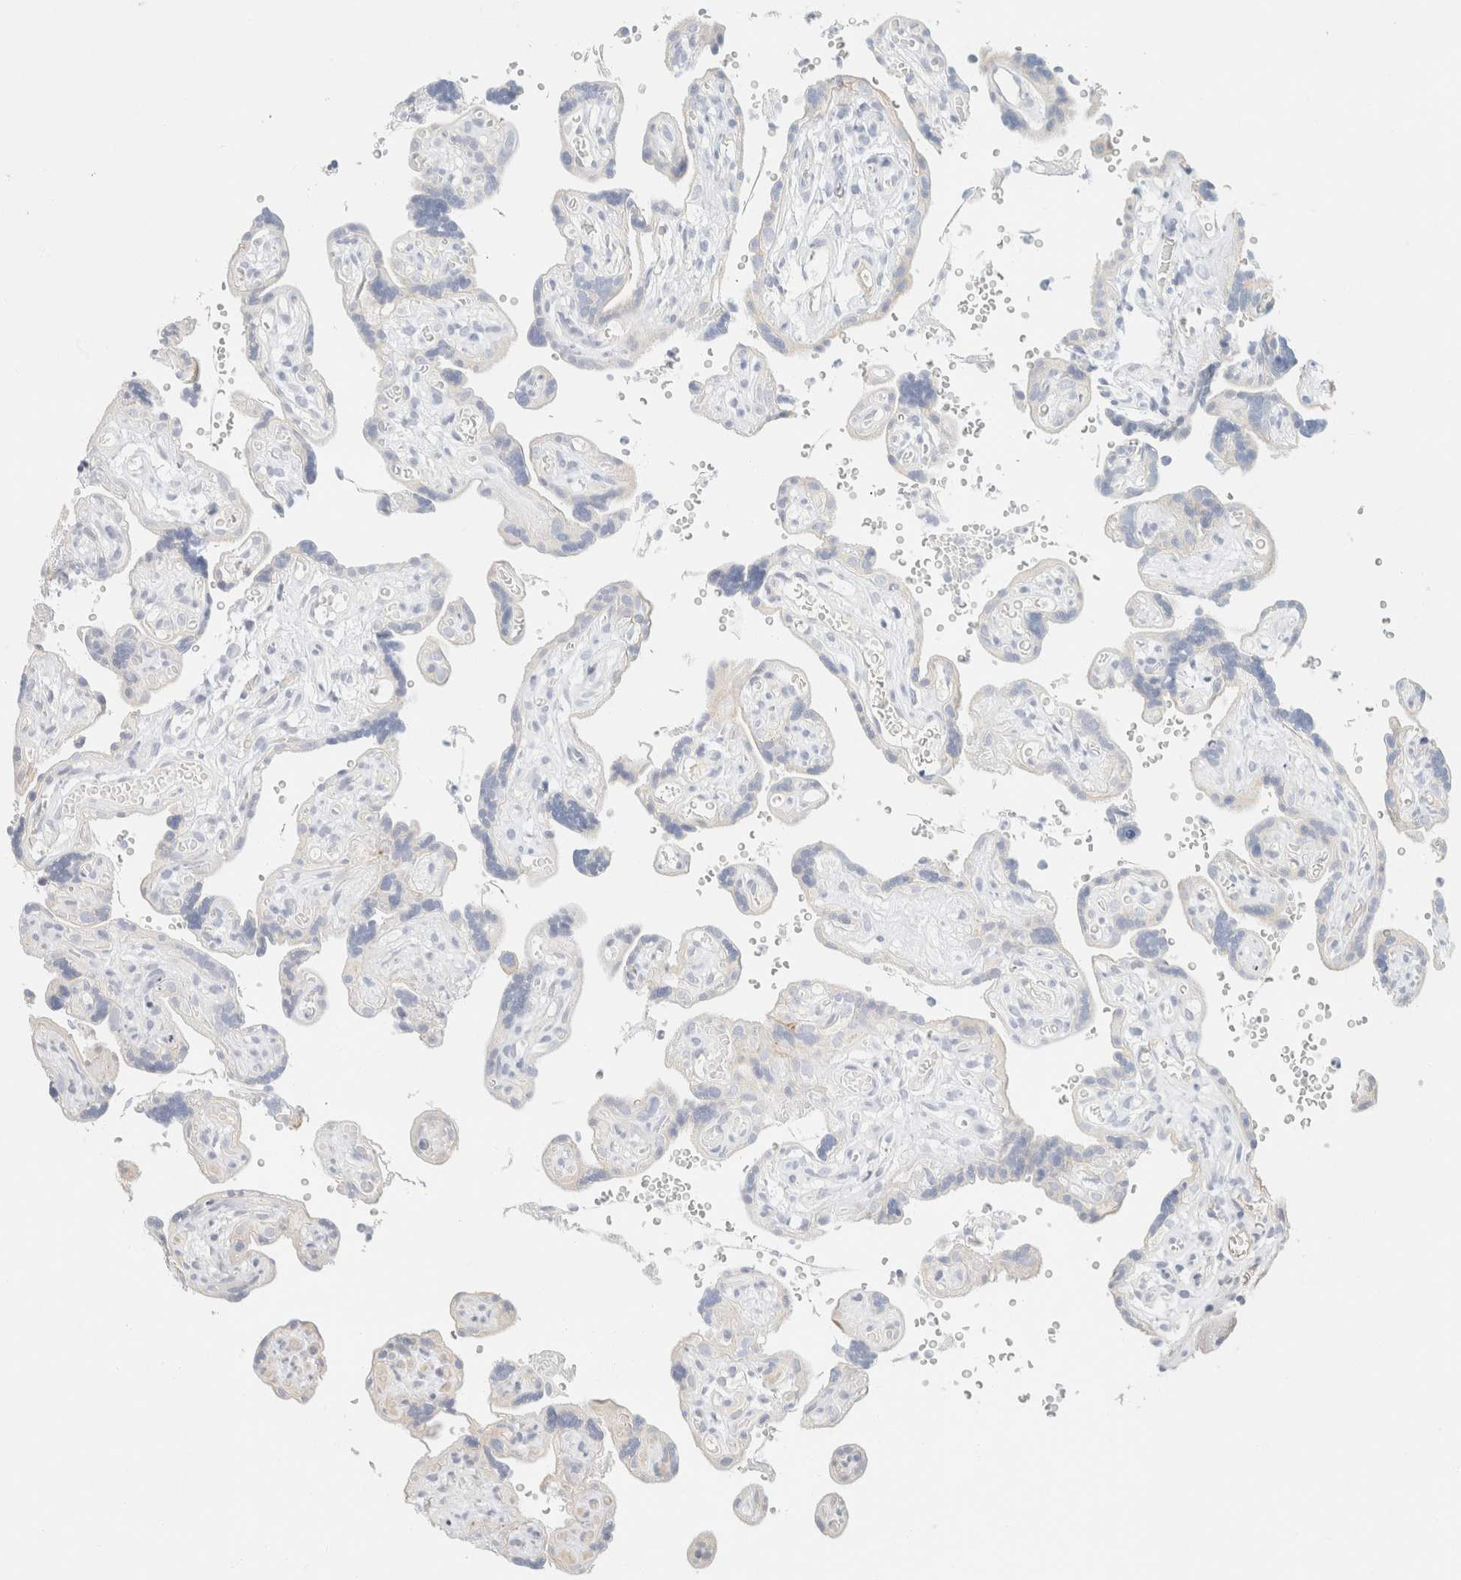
{"staining": {"intensity": "negative", "quantity": "none", "location": "none"}, "tissue": "placenta", "cell_type": "Decidual cells", "image_type": "normal", "snomed": [{"axis": "morphology", "description": "Normal tissue, NOS"}, {"axis": "topography", "description": "Placenta"}], "caption": "Immunohistochemistry (IHC) of normal placenta demonstrates no staining in decidual cells.", "gene": "KRT20", "patient": {"sex": "female", "age": 30}}